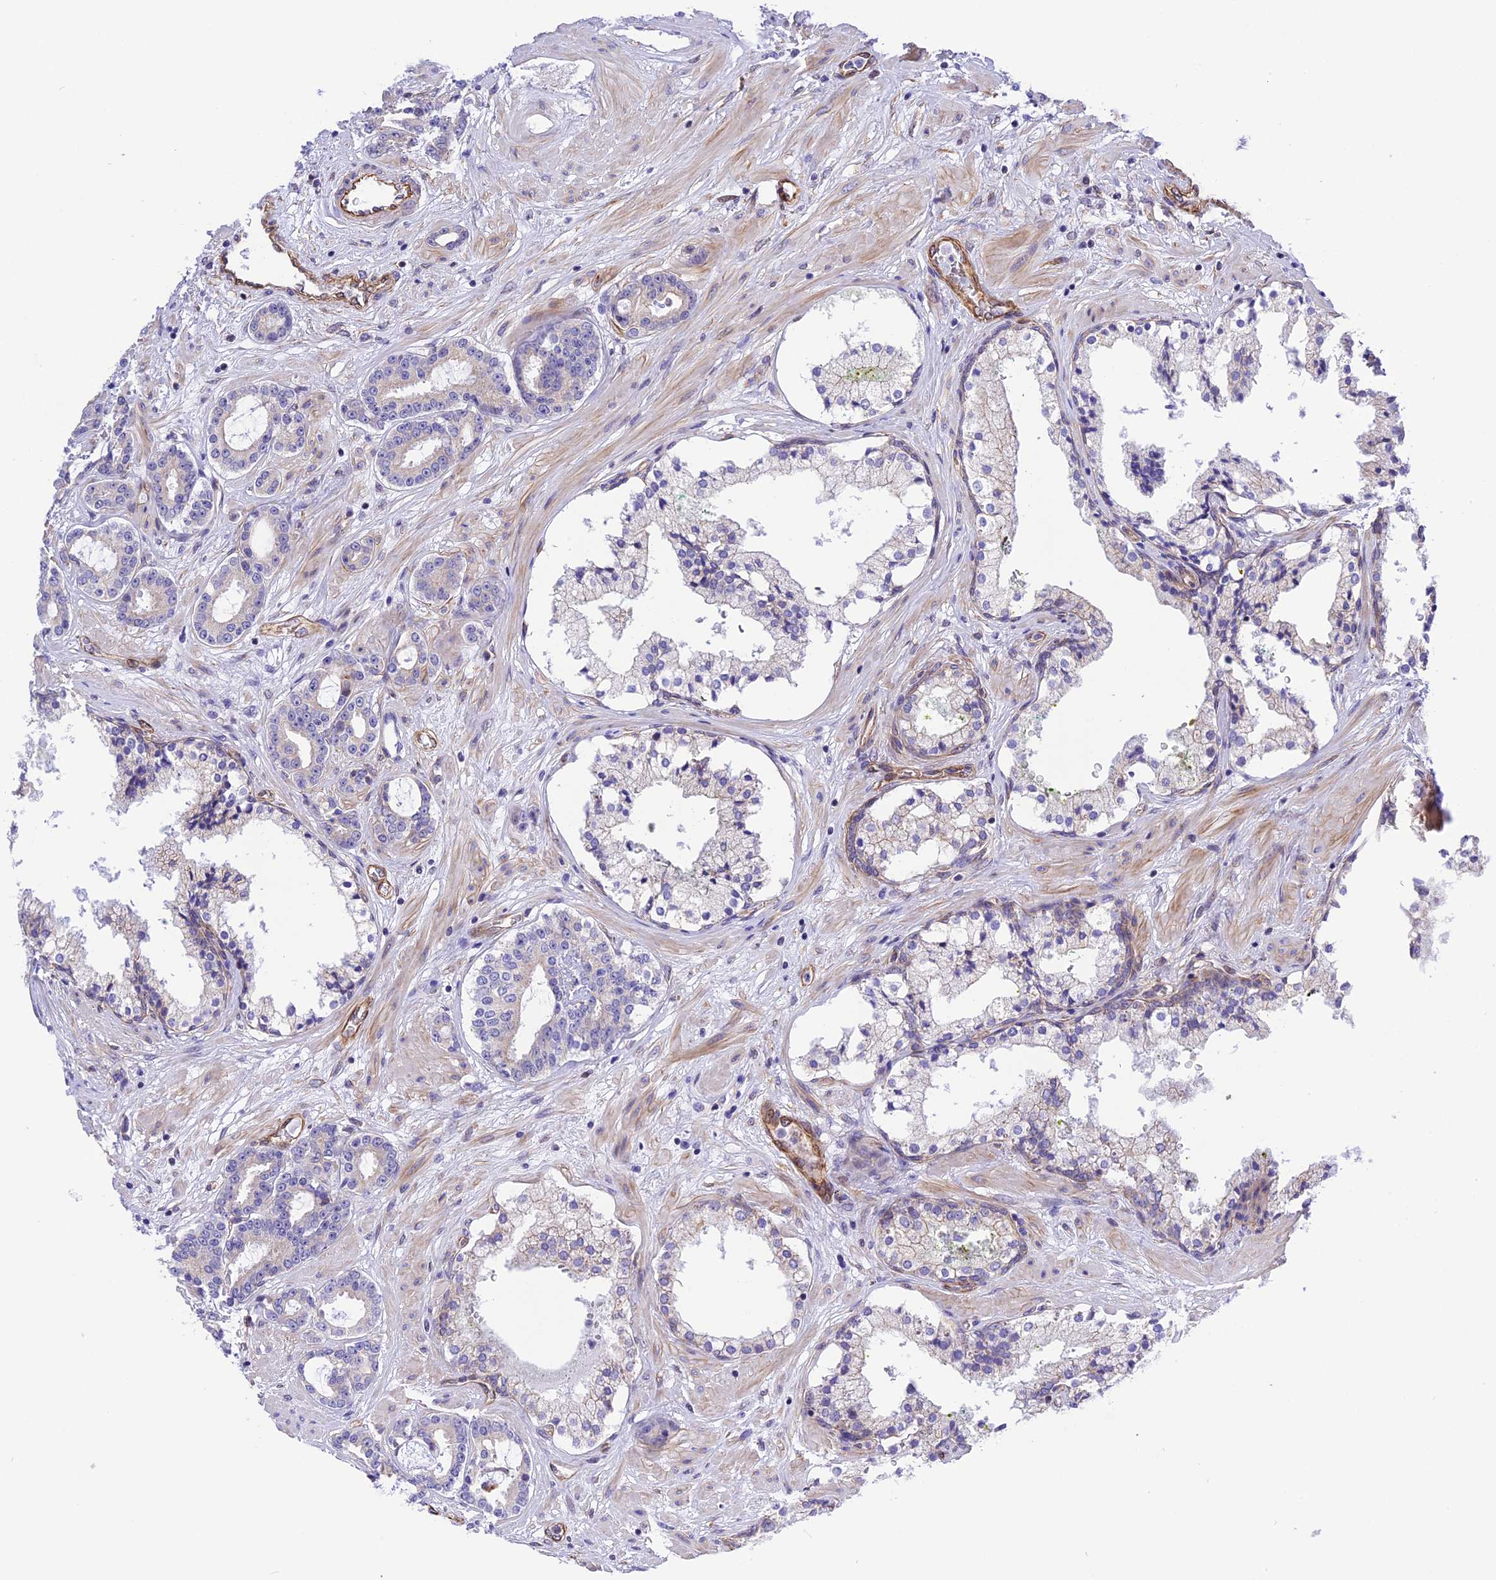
{"staining": {"intensity": "negative", "quantity": "none", "location": "none"}, "tissue": "prostate cancer", "cell_type": "Tumor cells", "image_type": "cancer", "snomed": [{"axis": "morphology", "description": "Adenocarcinoma, High grade"}, {"axis": "topography", "description": "Prostate"}], "caption": "Human prostate cancer stained for a protein using IHC exhibits no positivity in tumor cells.", "gene": "R3HDM4", "patient": {"sex": "male", "age": 58}}